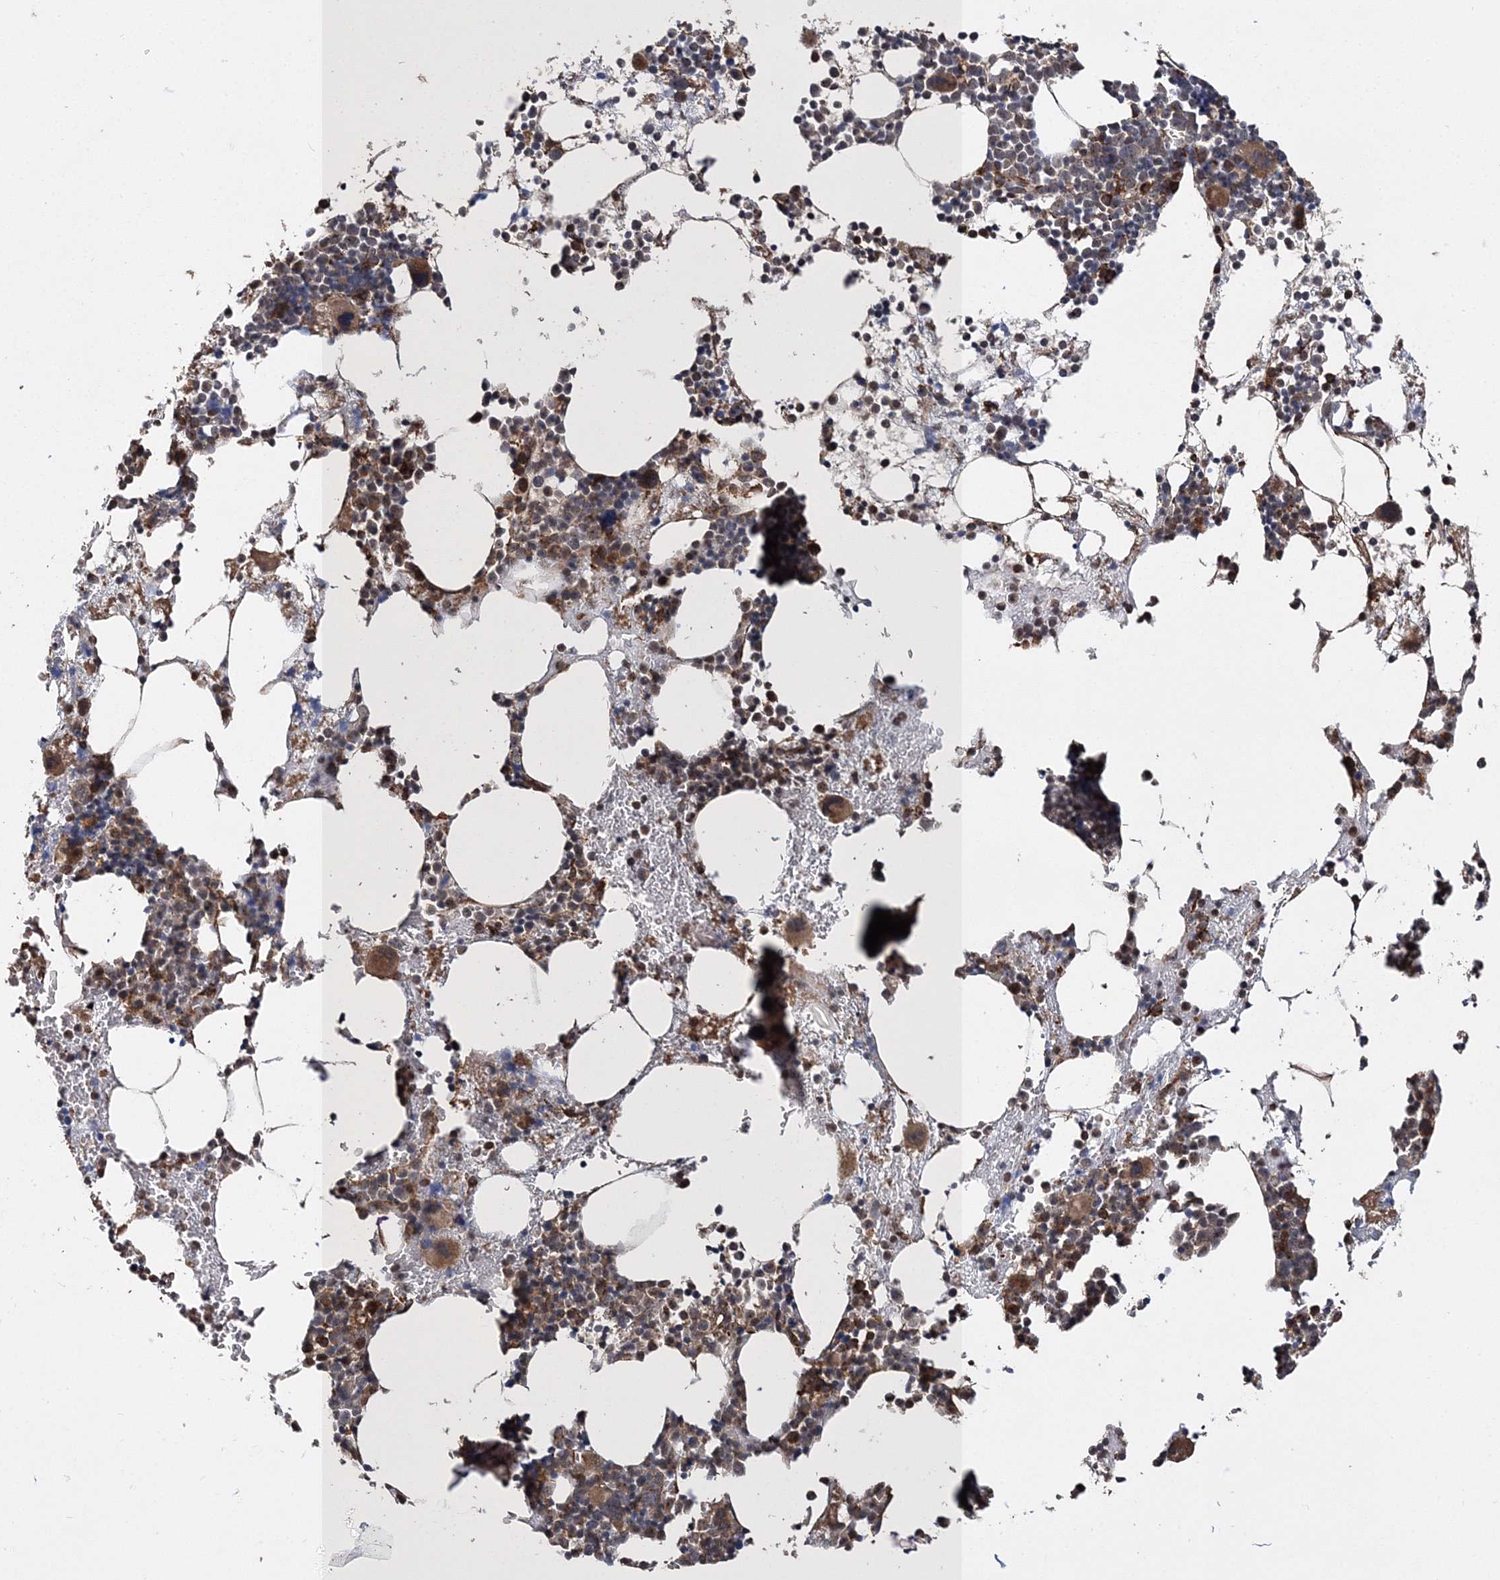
{"staining": {"intensity": "strong", "quantity": "25%-75%", "location": "cytoplasmic/membranous"}, "tissue": "bone marrow", "cell_type": "Hematopoietic cells", "image_type": "normal", "snomed": [{"axis": "morphology", "description": "Normal tissue, NOS"}, {"axis": "topography", "description": "Bone marrow"}], "caption": "IHC staining of unremarkable bone marrow, which demonstrates high levels of strong cytoplasmic/membranous positivity in approximately 25%-75% of hematopoietic cells indicating strong cytoplasmic/membranous protein positivity. The staining was performed using DAB (brown) for protein detection and nuclei were counterstained in hematoxylin (blue).", "gene": "SCRN3", "patient": {"sex": "female", "age": 52}}